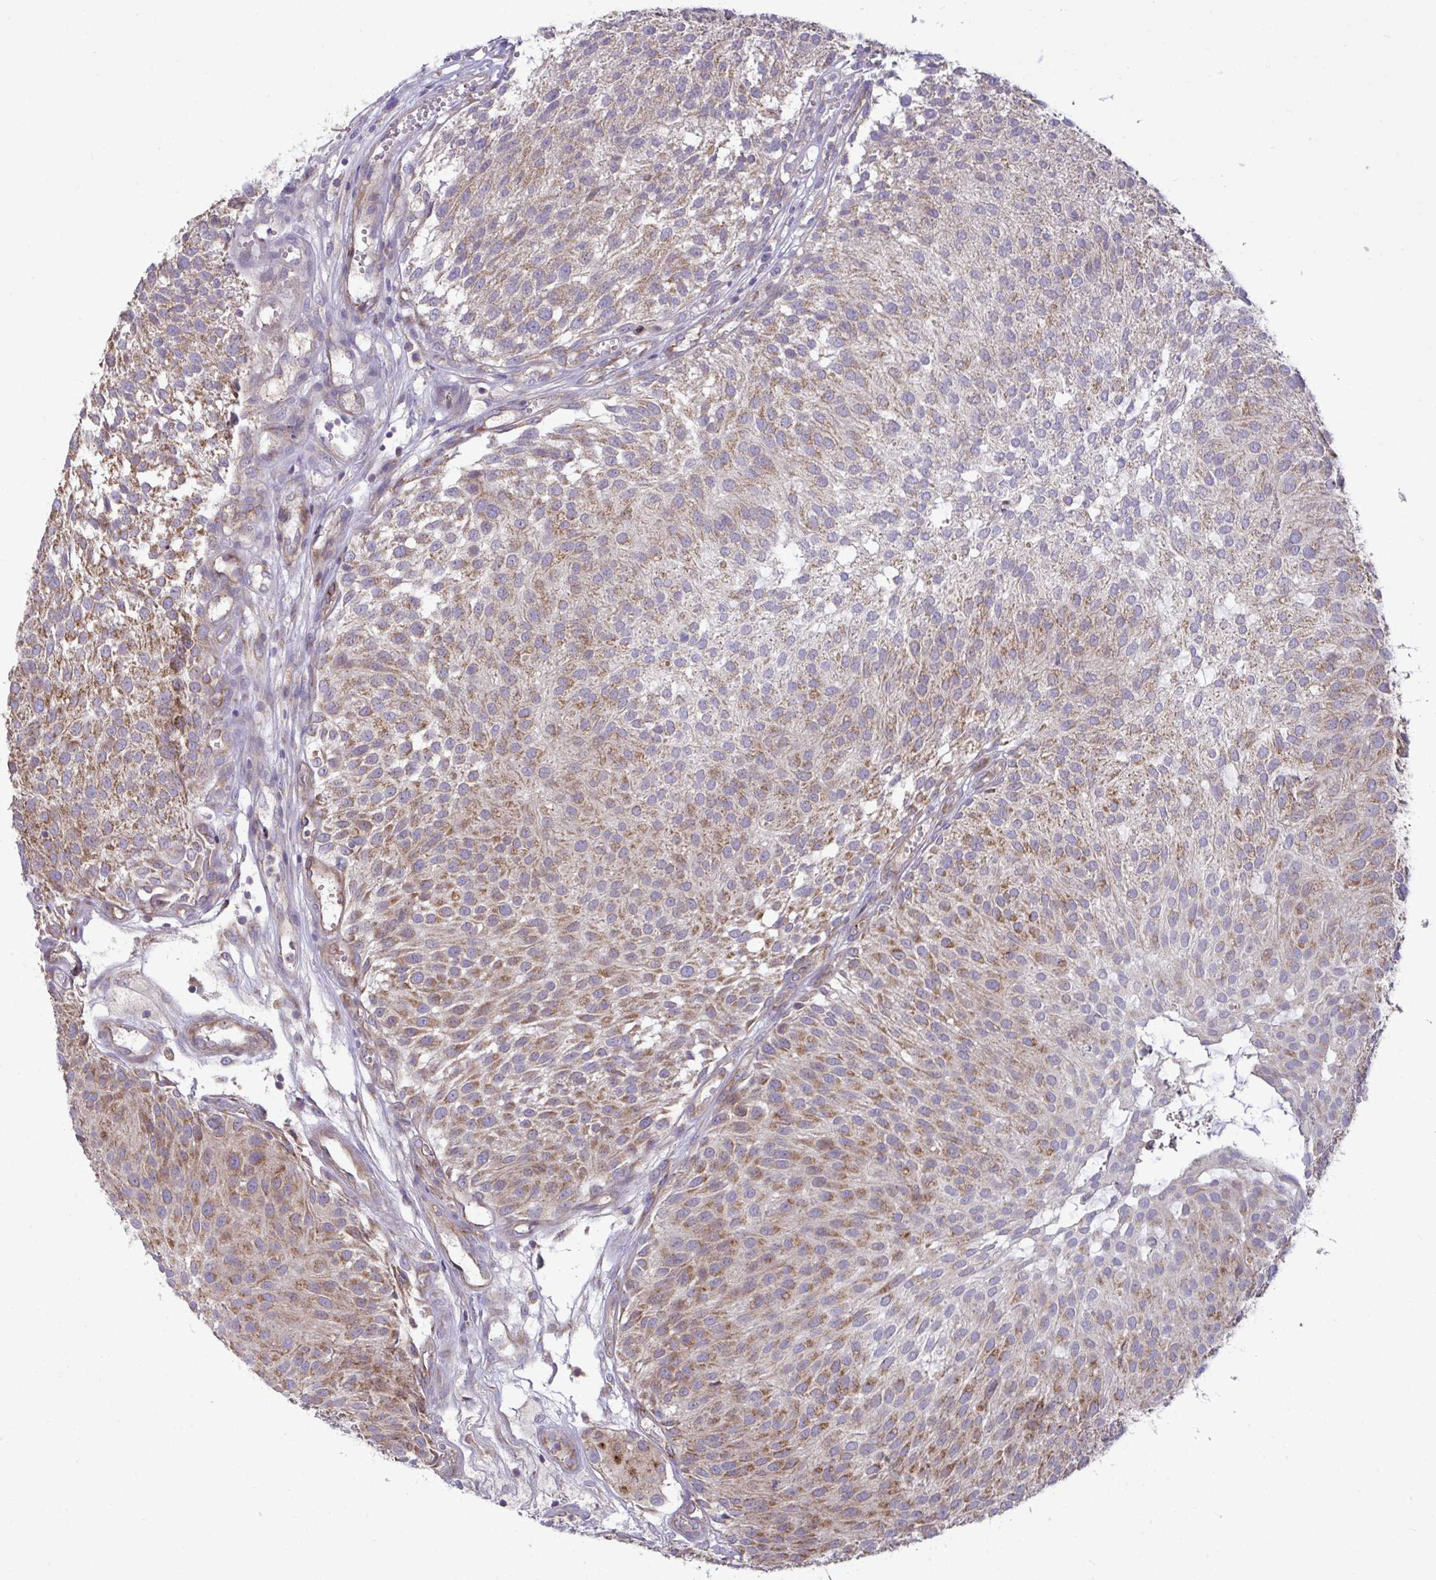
{"staining": {"intensity": "moderate", "quantity": ">75%", "location": "cytoplasmic/membranous"}, "tissue": "urothelial cancer", "cell_type": "Tumor cells", "image_type": "cancer", "snomed": [{"axis": "morphology", "description": "Urothelial carcinoma, NOS"}, {"axis": "topography", "description": "Urinary bladder"}], "caption": "Immunohistochemical staining of transitional cell carcinoma demonstrates medium levels of moderate cytoplasmic/membranous protein positivity in approximately >75% of tumor cells.", "gene": "PIGZ", "patient": {"sex": "male", "age": 84}}